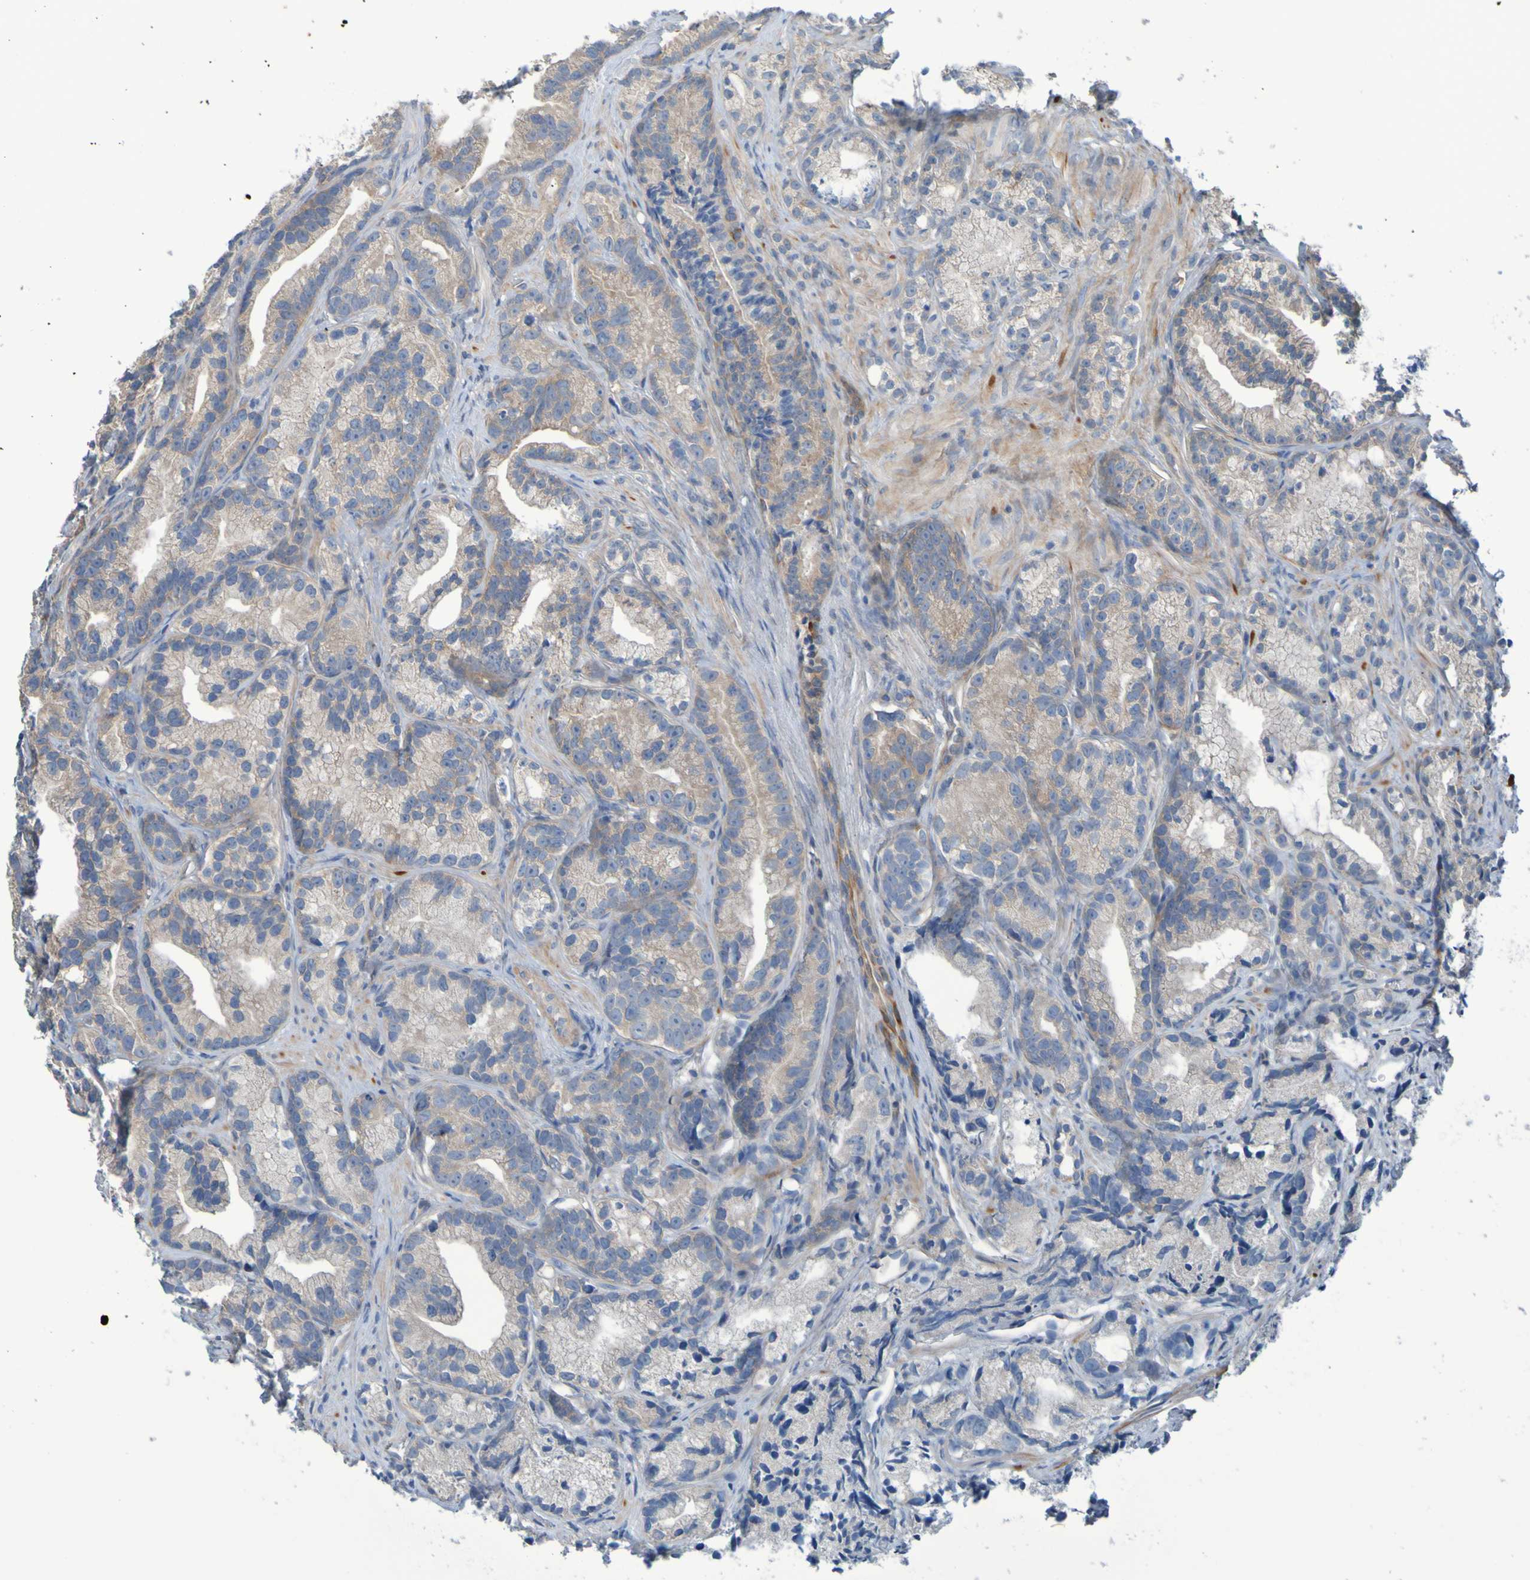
{"staining": {"intensity": "weak", "quantity": "25%-75%", "location": "cytoplasmic/membranous"}, "tissue": "prostate cancer", "cell_type": "Tumor cells", "image_type": "cancer", "snomed": [{"axis": "morphology", "description": "Adenocarcinoma, Low grade"}, {"axis": "topography", "description": "Prostate"}], "caption": "A high-resolution micrograph shows immunohistochemistry staining of prostate cancer, which displays weak cytoplasmic/membranous staining in about 25%-75% of tumor cells.", "gene": "NPRL3", "patient": {"sex": "male", "age": 89}}